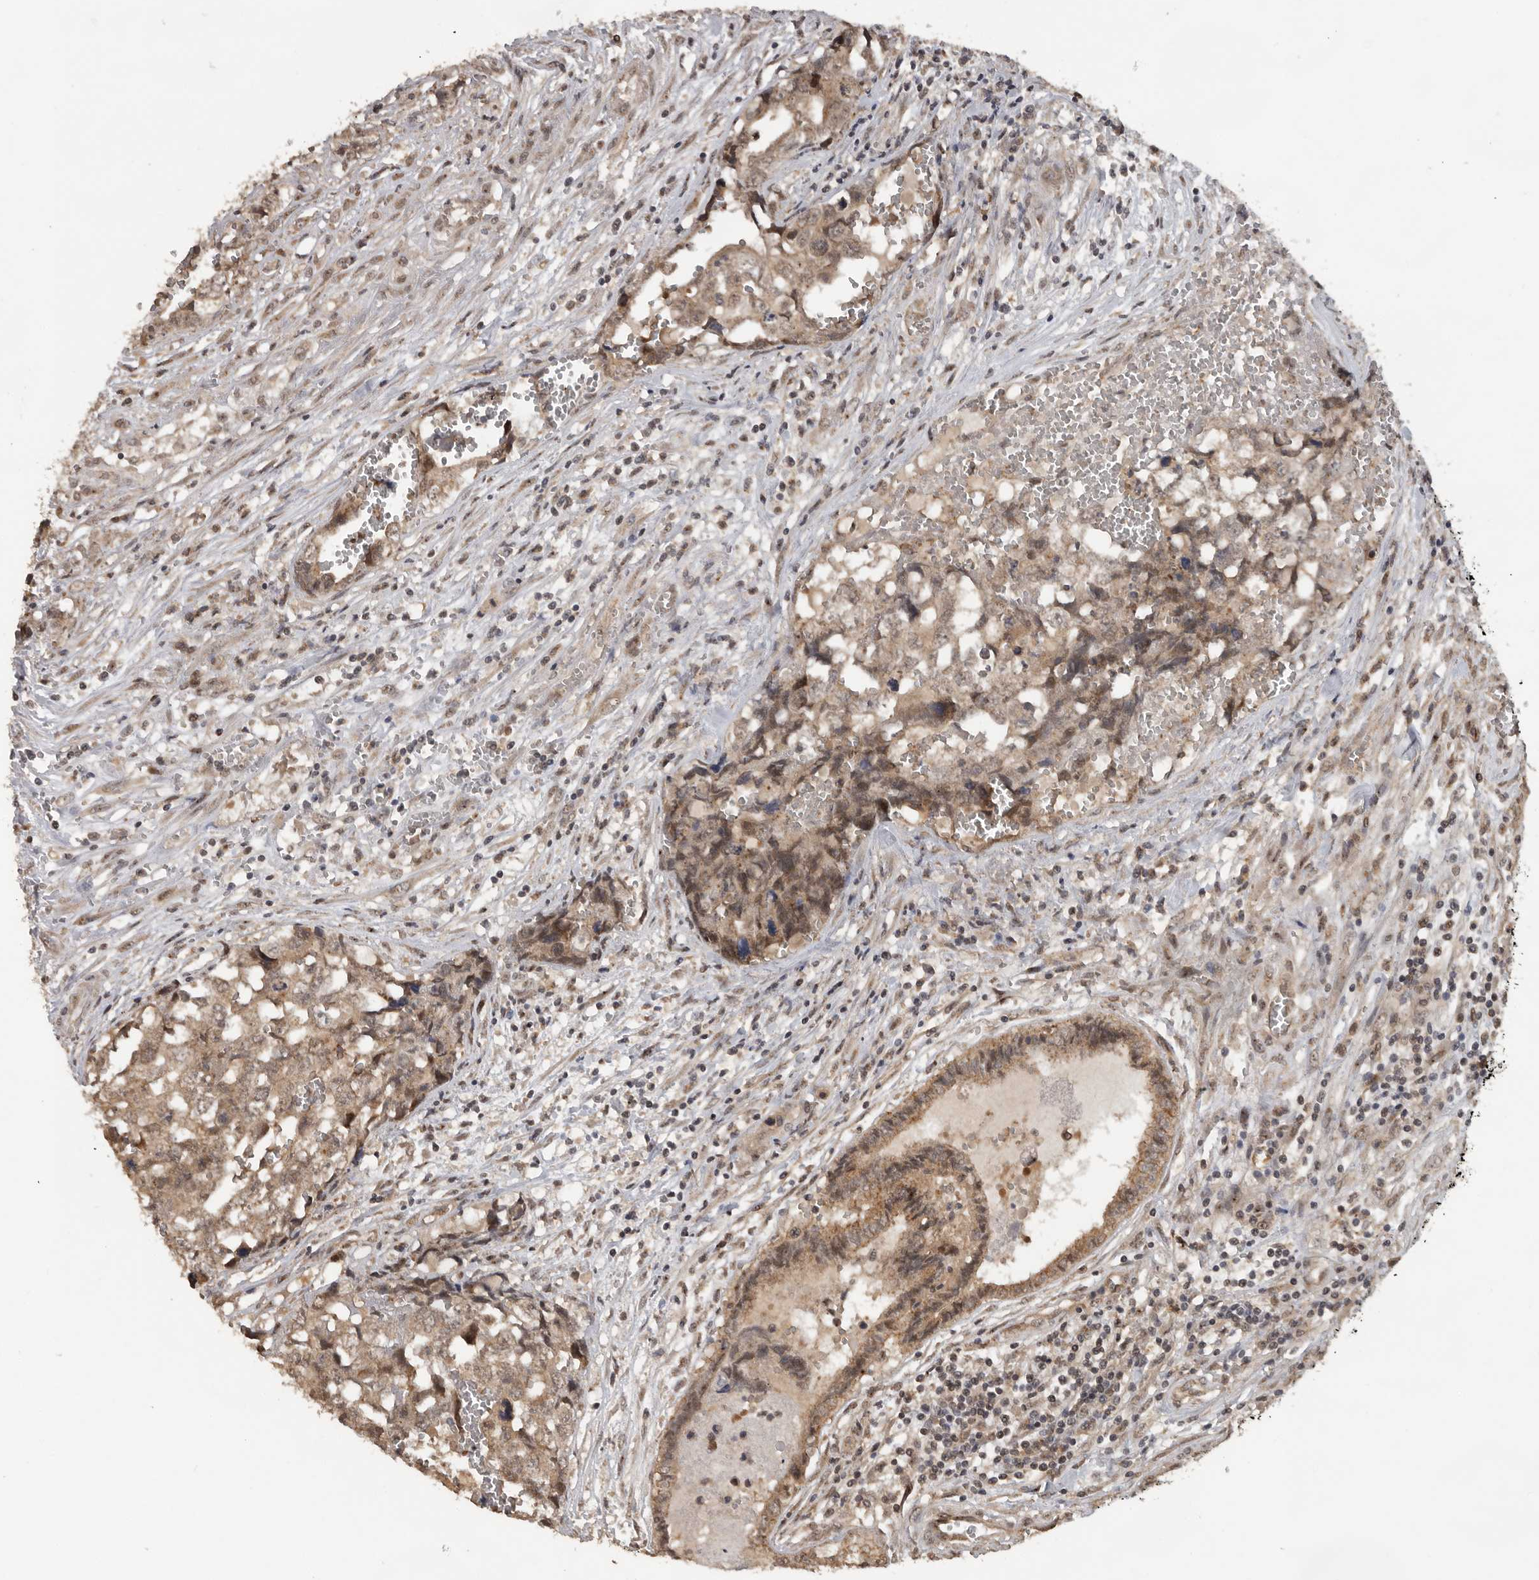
{"staining": {"intensity": "moderate", "quantity": ">75%", "location": "cytoplasmic/membranous,nuclear"}, "tissue": "testis cancer", "cell_type": "Tumor cells", "image_type": "cancer", "snomed": [{"axis": "morphology", "description": "Carcinoma, Embryonal, NOS"}, {"axis": "topography", "description": "Testis"}], "caption": "Immunohistochemistry (IHC) image of testis cancer (embryonal carcinoma) stained for a protein (brown), which reveals medium levels of moderate cytoplasmic/membranous and nuclear expression in approximately >75% of tumor cells.", "gene": "CEP350", "patient": {"sex": "male", "age": 31}}